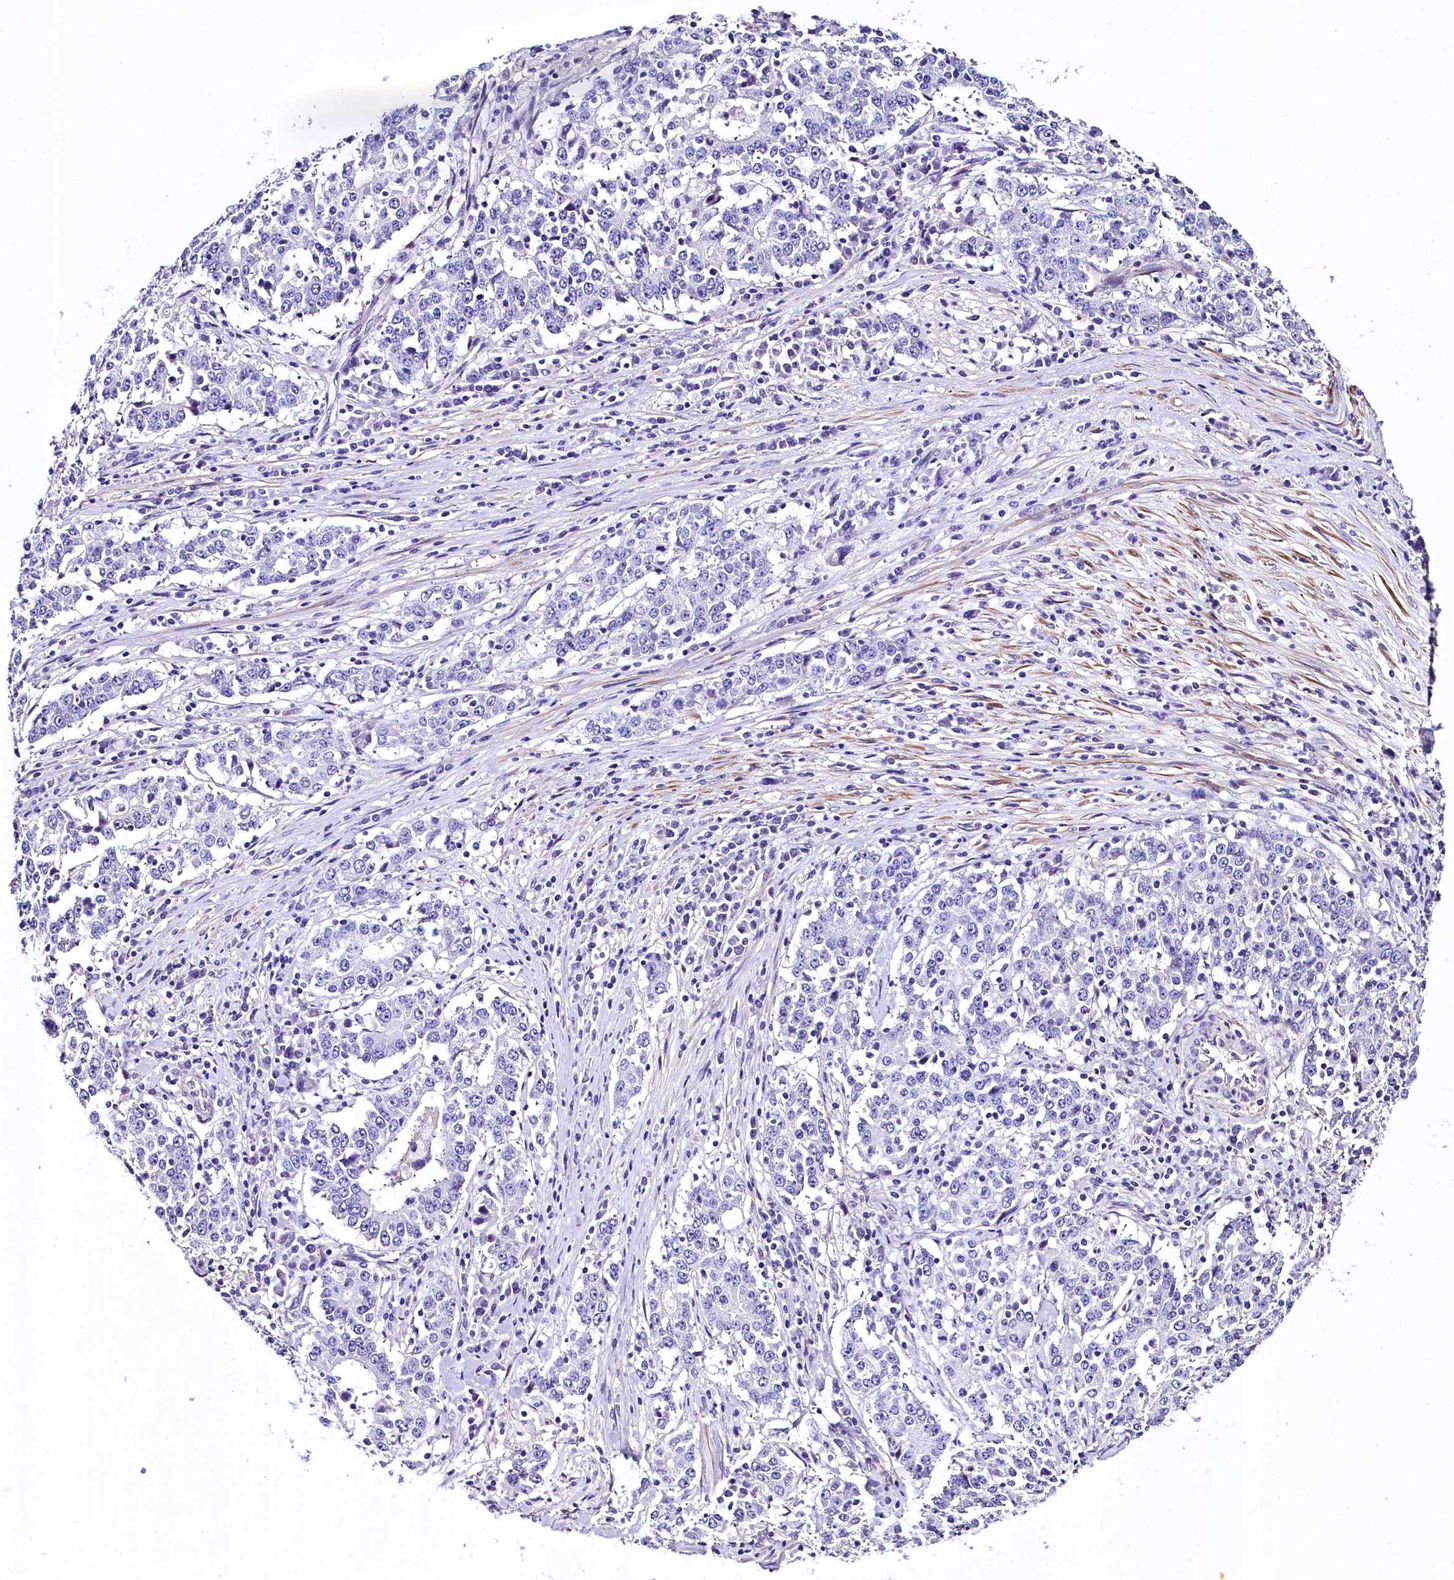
{"staining": {"intensity": "negative", "quantity": "none", "location": "none"}, "tissue": "stomach cancer", "cell_type": "Tumor cells", "image_type": "cancer", "snomed": [{"axis": "morphology", "description": "Adenocarcinoma, NOS"}, {"axis": "topography", "description": "Stomach"}], "caption": "Immunohistochemical staining of human stomach adenocarcinoma exhibits no significant positivity in tumor cells.", "gene": "SAMD10", "patient": {"sex": "male", "age": 59}}